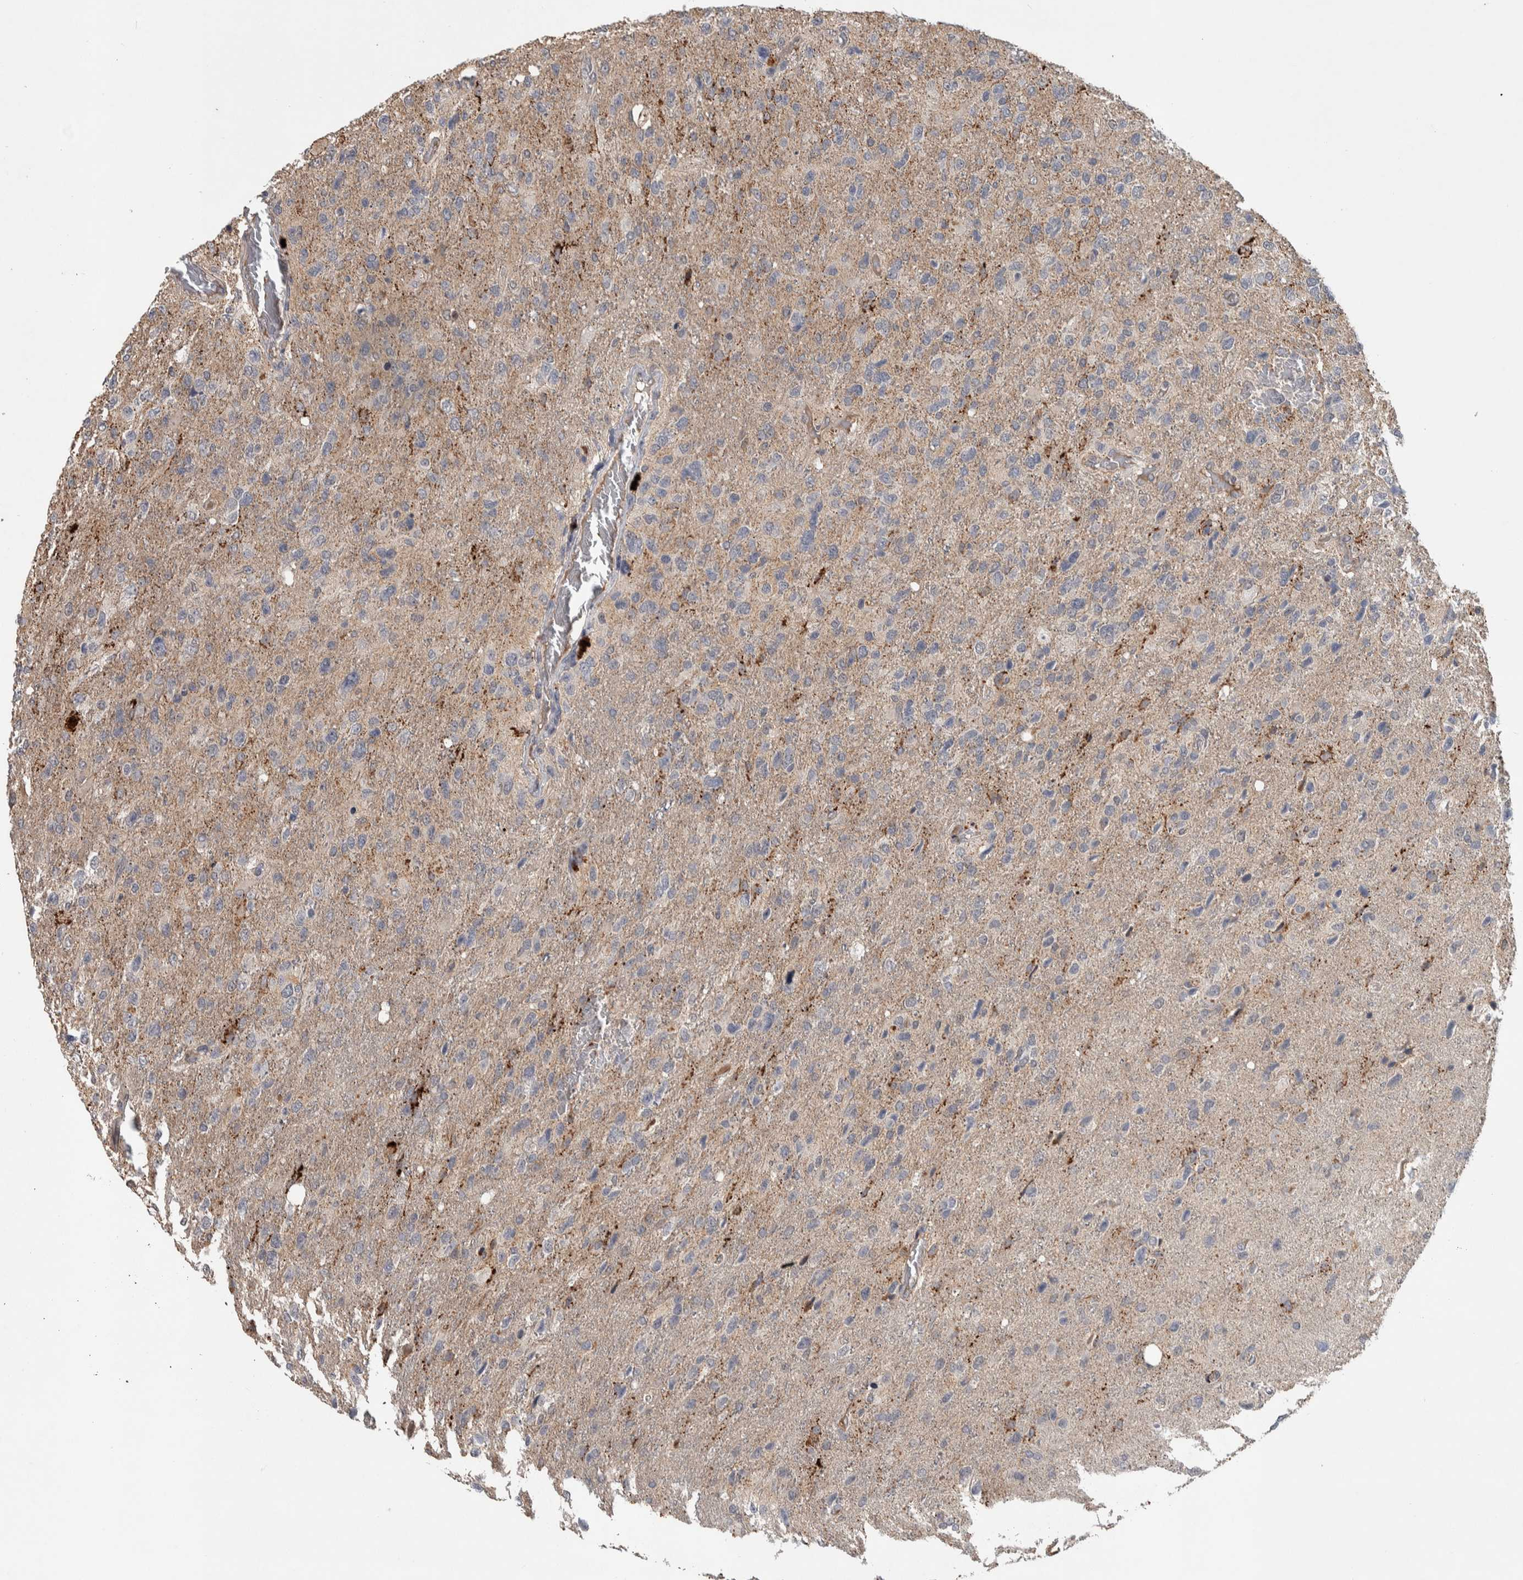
{"staining": {"intensity": "weak", "quantity": "<25%", "location": "cytoplasmic/membranous"}, "tissue": "glioma", "cell_type": "Tumor cells", "image_type": "cancer", "snomed": [{"axis": "morphology", "description": "Glioma, malignant, High grade"}, {"axis": "topography", "description": "Brain"}], "caption": "This is an IHC image of malignant glioma (high-grade). There is no positivity in tumor cells.", "gene": "CHRM3", "patient": {"sex": "female", "age": 58}}